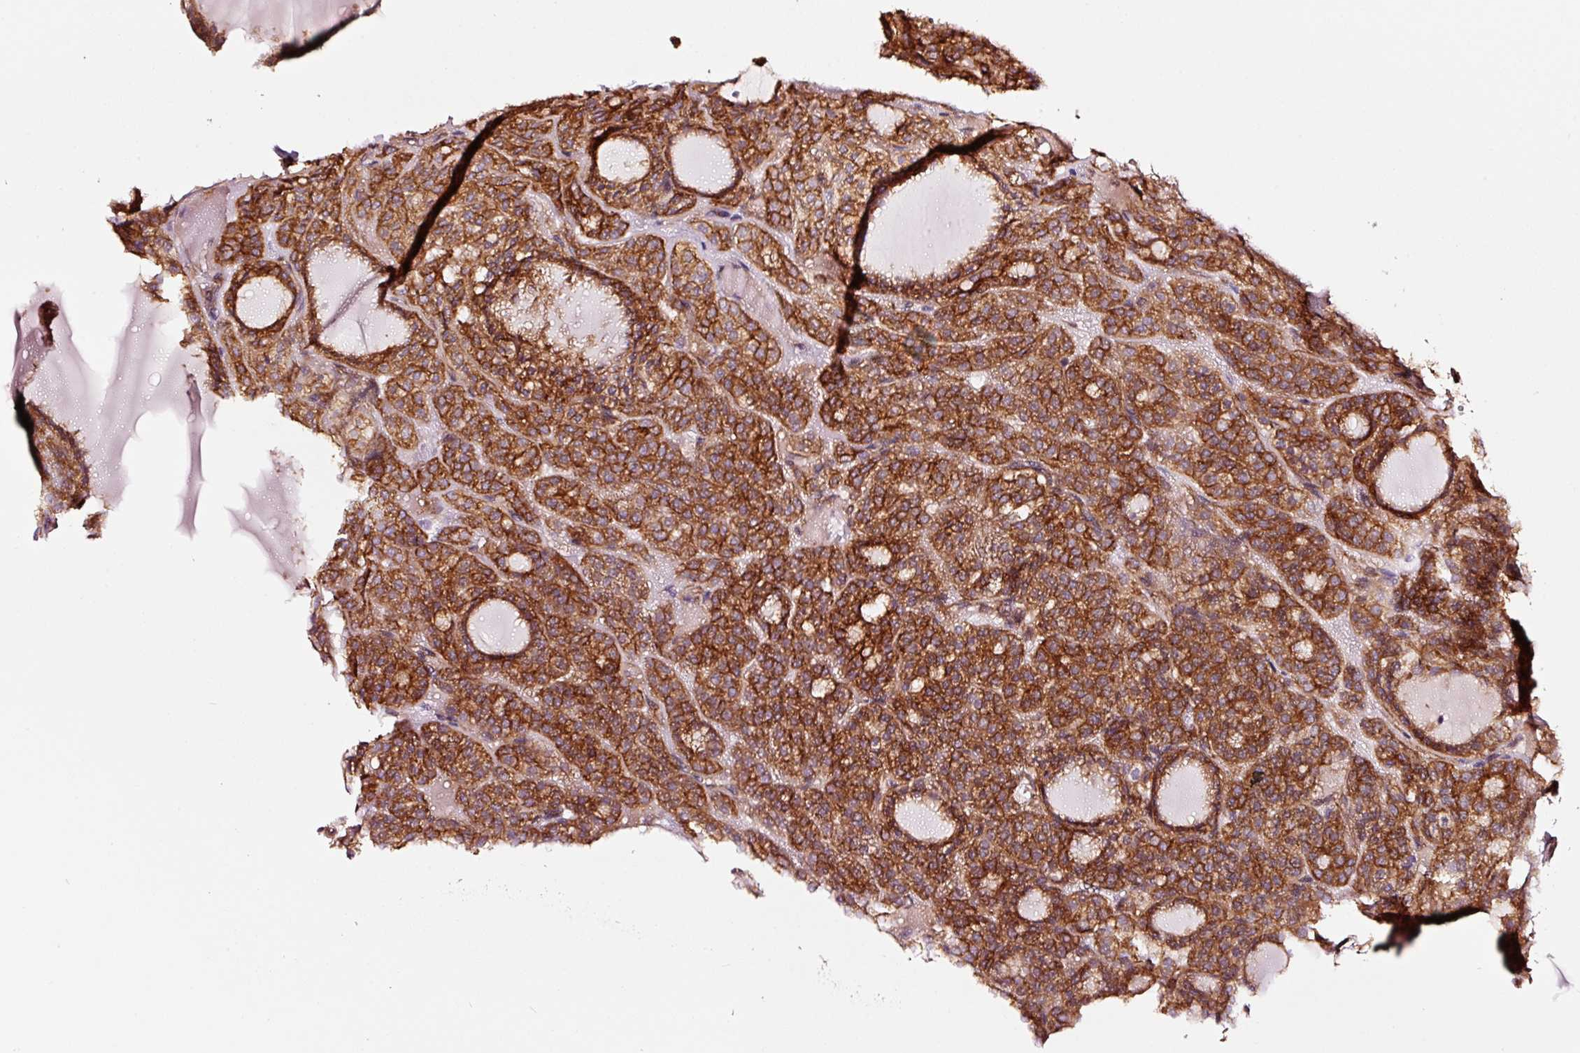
{"staining": {"intensity": "strong", "quantity": ">75%", "location": "cytoplasmic/membranous"}, "tissue": "thyroid cancer", "cell_type": "Tumor cells", "image_type": "cancer", "snomed": [{"axis": "morphology", "description": "Follicular adenoma carcinoma, NOS"}, {"axis": "topography", "description": "Thyroid gland"}], "caption": "High-magnification brightfield microscopy of thyroid cancer (follicular adenoma carcinoma) stained with DAB (3,3'-diaminobenzidine) (brown) and counterstained with hematoxylin (blue). tumor cells exhibit strong cytoplasmic/membranous positivity is appreciated in about>75% of cells.", "gene": "ADD3", "patient": {"sex": "female", "age": 63}}